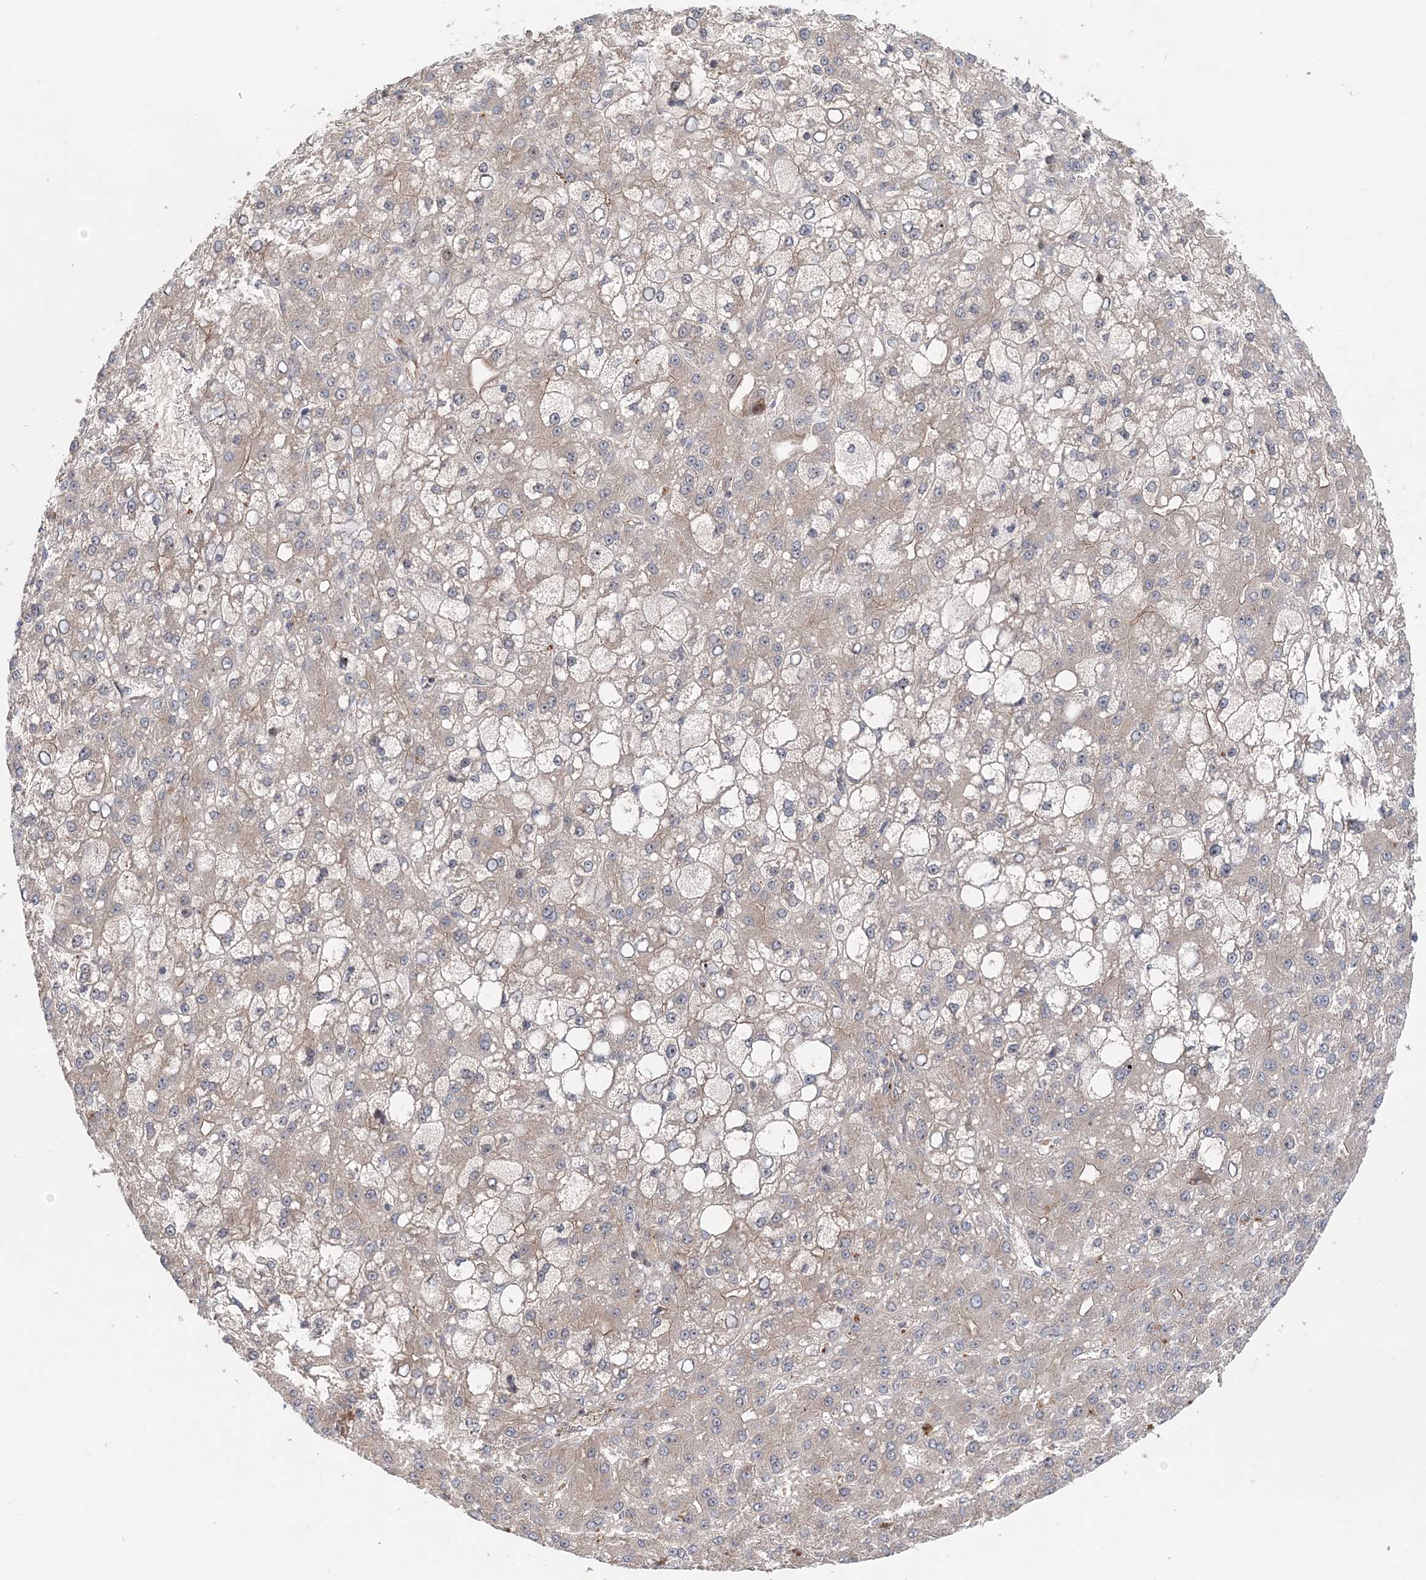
{"staining": {"intensity": "negative", "quantity": "none", "location": "none"}, "tissue": "liver cancer", "cell_type": "Tumor cells", "image_type": "cancer", "snomed": [{"axis": "morphology", "description": "Carcinoma, Hepatocellular, NOS"}, {"axis": "topography", "description": "Liver"}], "caption": "An immunohistochemistry histopathology image of hepatocellular carcinoma (liver) is shown. There is no staining in tumor cells of hepatocellular carcinoma (liver). (IHC, brightfield microscopy, high magnification).", "gene": "UBTD2", "patient": {"sex": "male", "age": 67}}